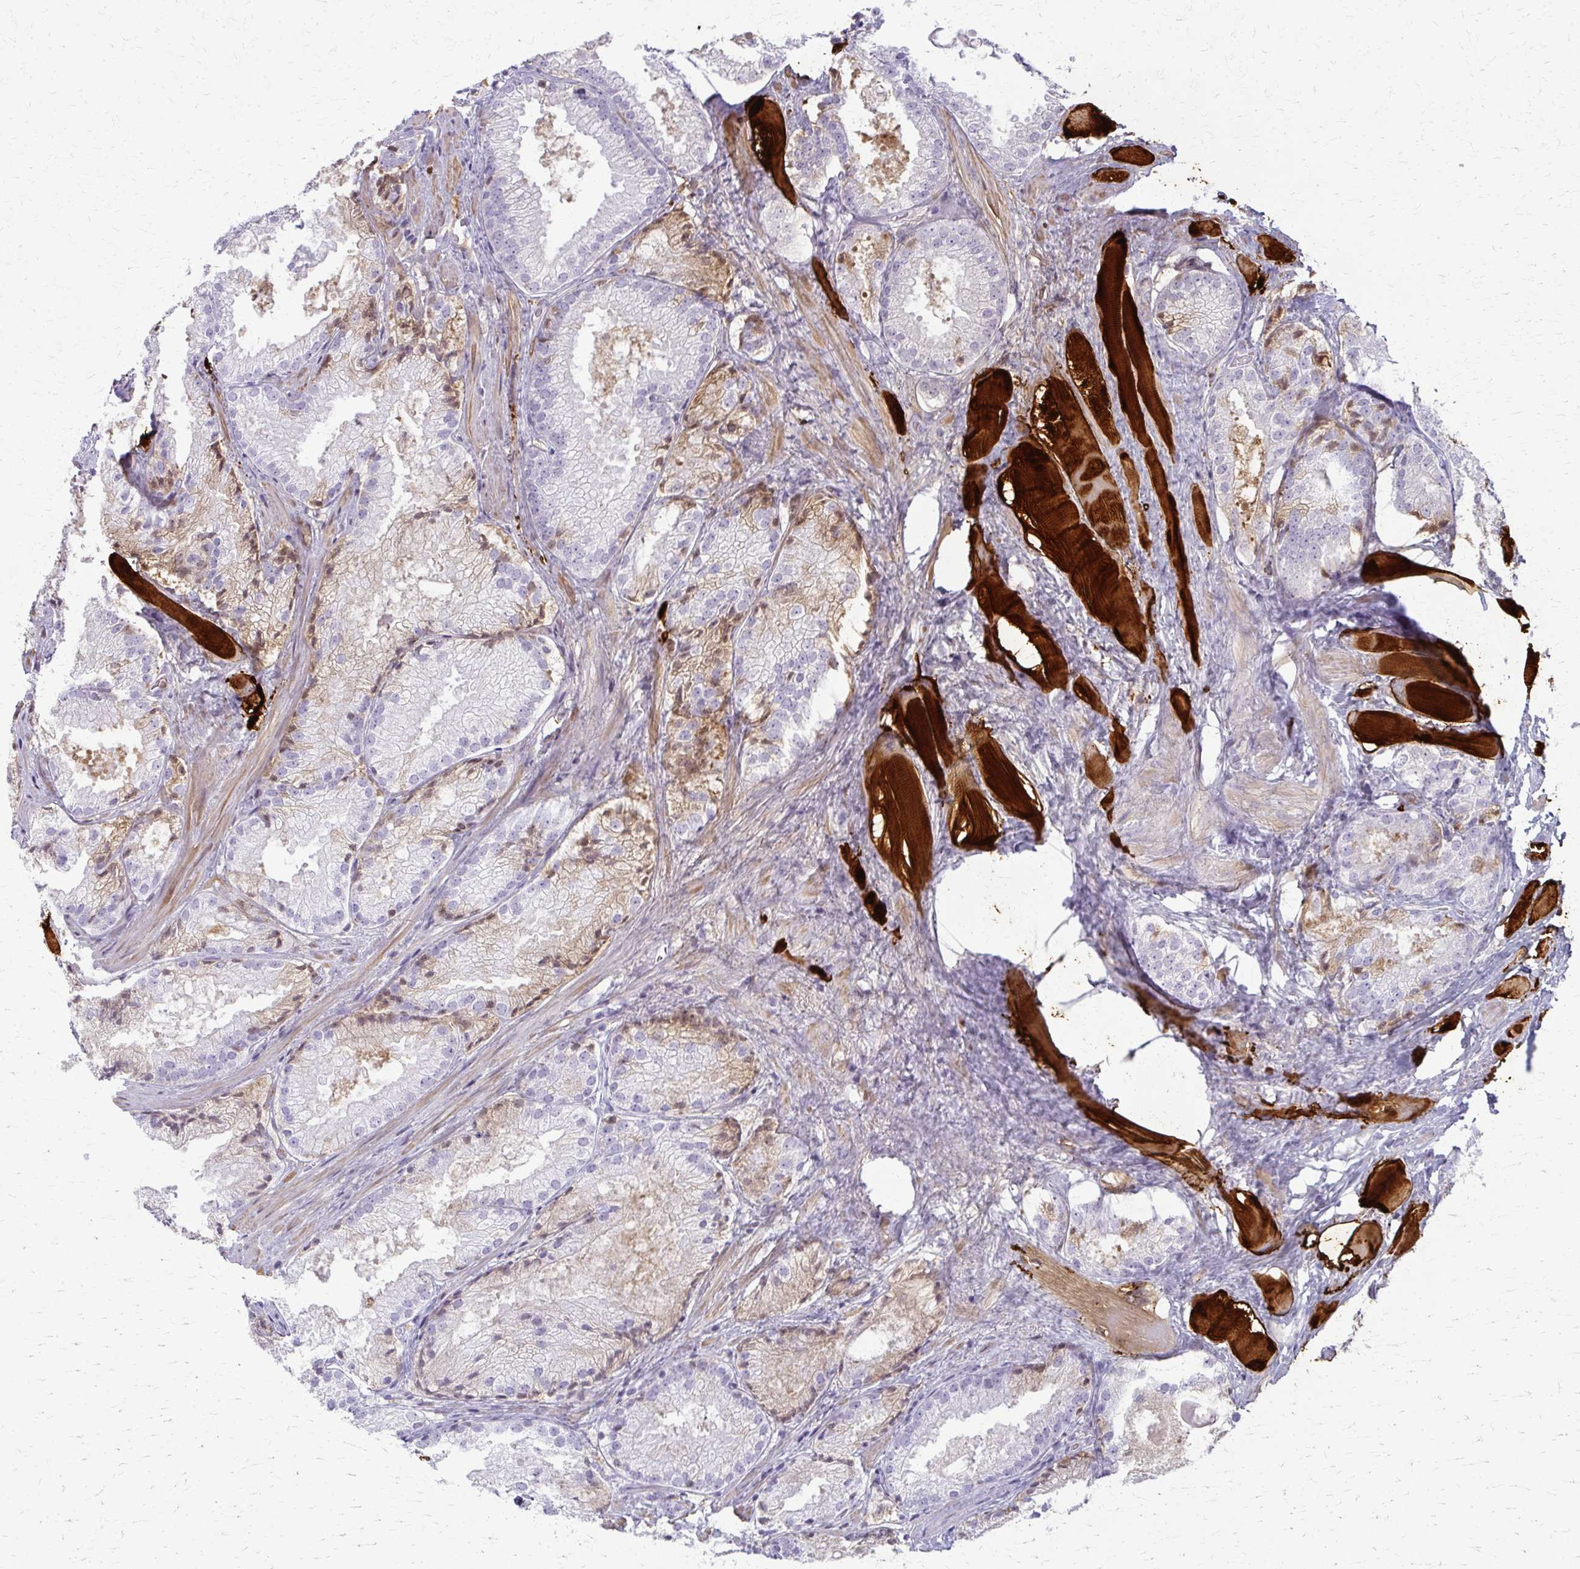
{"staining": {"intensity": "moderate", "quantity": "<25%", "location": "cytoplasmic/membranous"}, "tissue": "prostate cancer", "cell_type": "Tumor cells", "image_type": "cancer", "snomed": [{"axis": "morphology", "description": "Adenocarcinoma, High grade"}, {"axis": "topography", "description": "Prostate"}], "caption": "Prostate cancer (high-grade adenocarcinoma) was stained to show a protein in brown. There is low levels of moderate cytoplasmic/membranous positivity in approximately <25% of tumor cells.", "gene": "CA3", "patient": {"sex": "male", "age": 68}}